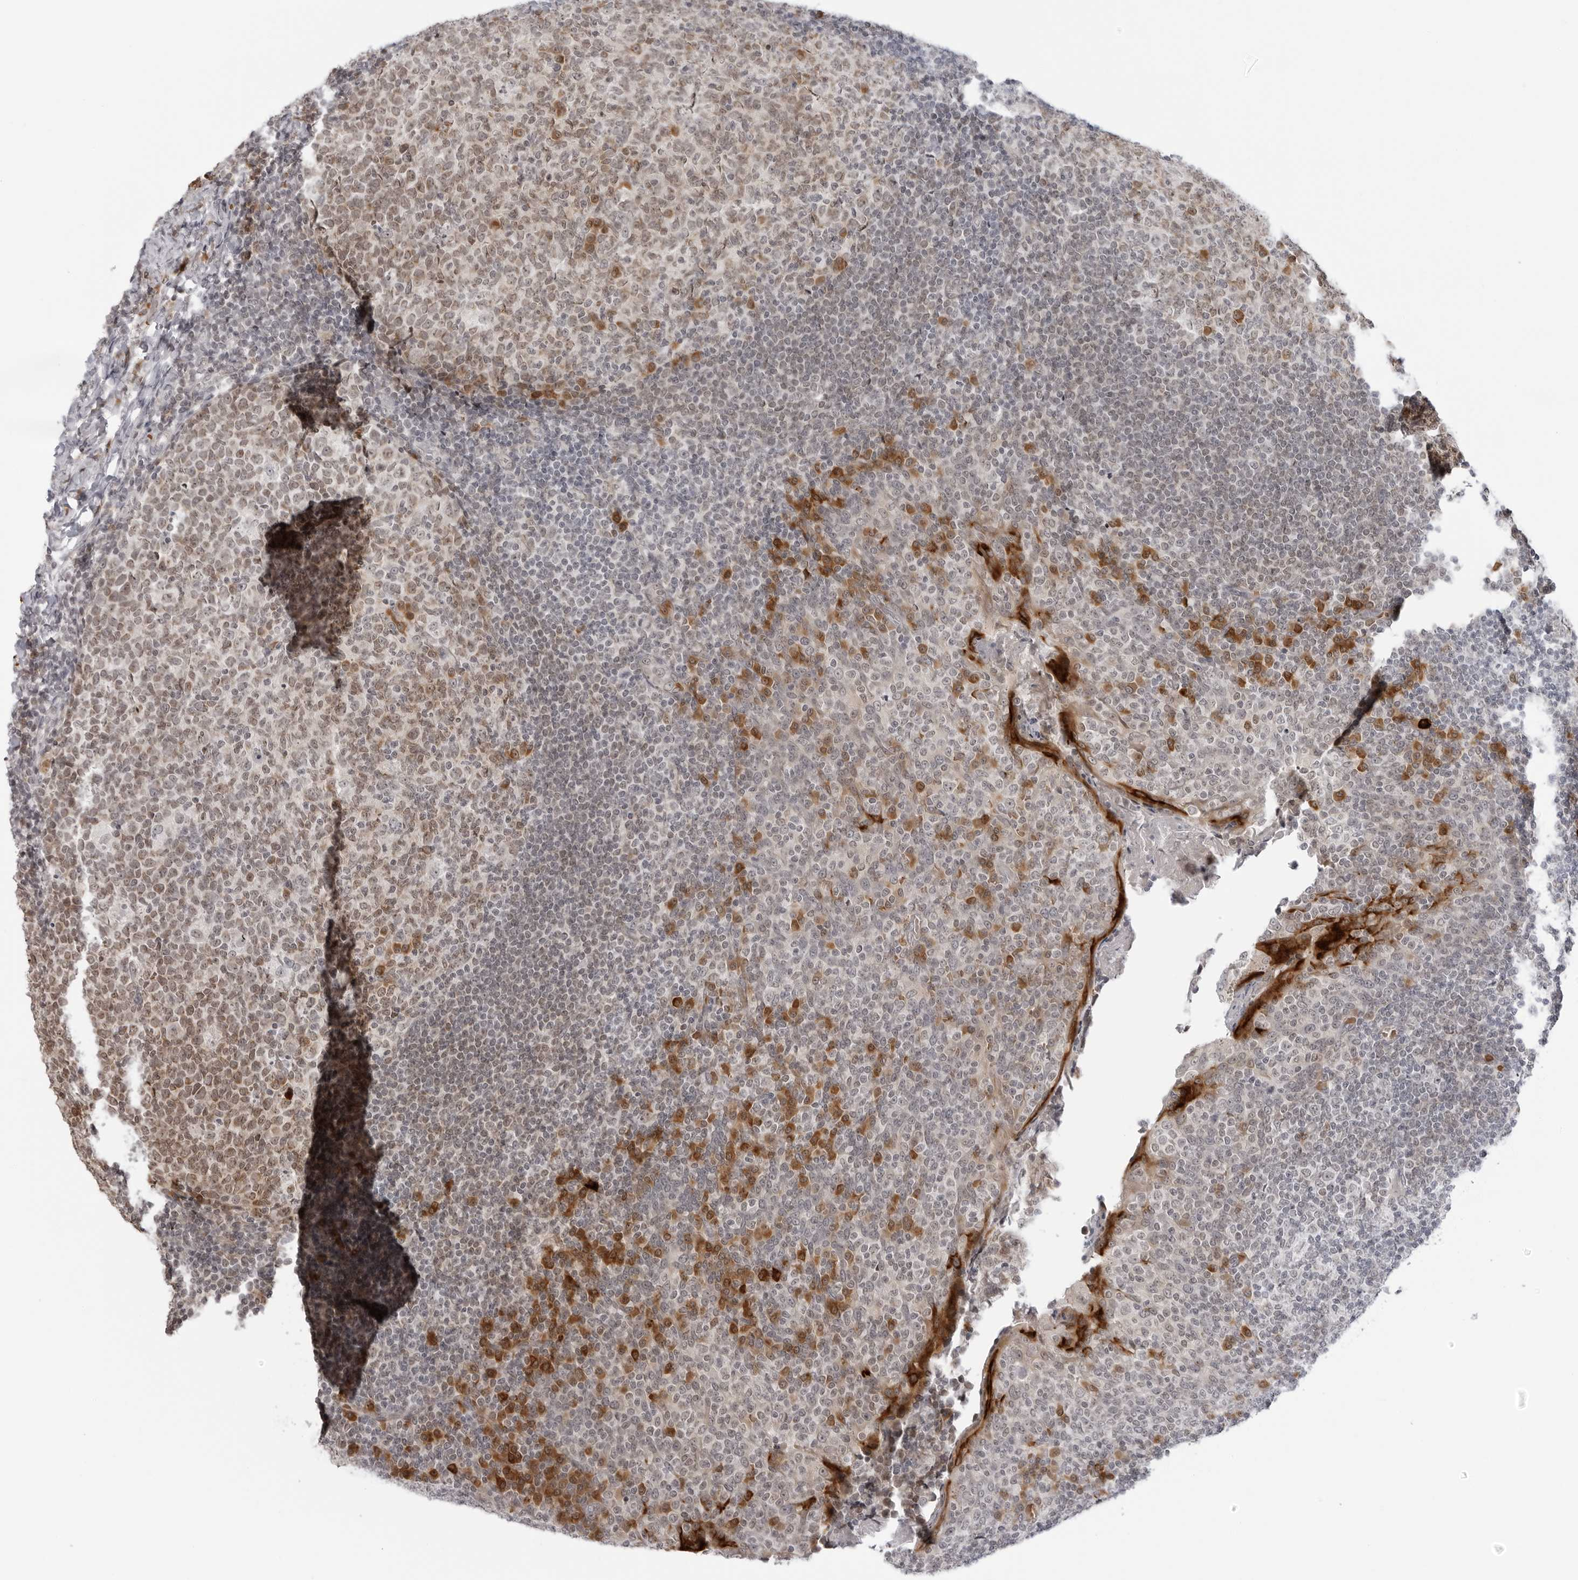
{"staining": {"intensity": "moderate", "quantity": ">75%", "location": "cytoplasmic/membranous,nuclear"}, "tissue": "tonsil", "cell_type": "Germinal center cells", "image_type": "normal", "snomed": [{"axis": "morphology", "description": "Normal tissue, NOS"}, {"axis": "topography", "description": "Tonsil"}], "caption": "IHC of unremarkable tonsil reveals medium levels of moderate cytoplasmic/membranous,nuclear expression in approximately >75% of germinal center cells. (DAB IHC, brown staining for protein, blue staining for nuclei).", "gene": "SUGCT", "patient": {"sex": "female", "age": 19}}